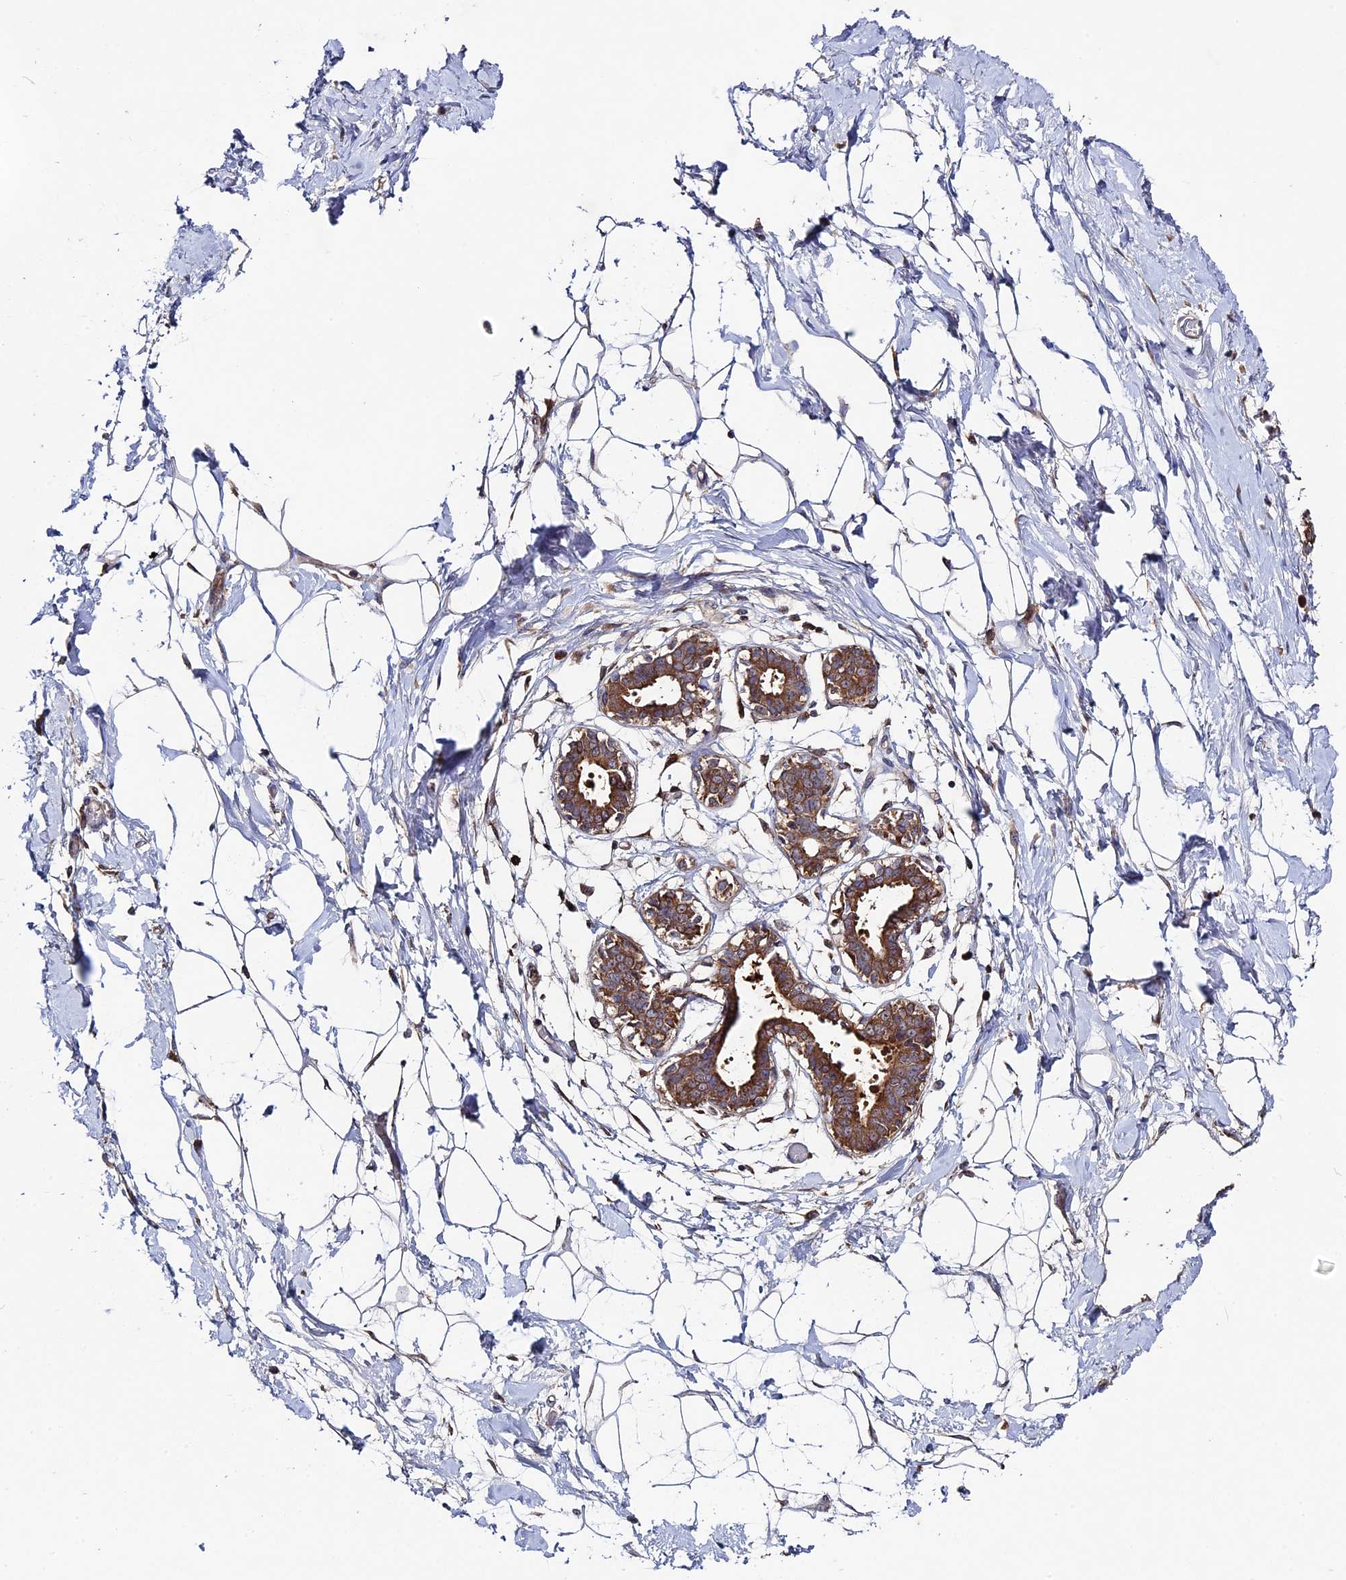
{"staining": {"intensity": "moderate", "quantity": "25%-75%", "location": "cytoplasmic/membranous"}, "tissue": "breast", "cell_type": "Adipocytes", "image_type": "normal", "snomed": [{"axis": "morphology", "description": "Normal tissue, NOS"}, {"axis": "topography", "description": "Breast"}], "caption": "Immunohistochemical staining of normal breast shows moderate cytoplasmic/membranous protein staining in approximately 25%-75% of adipocytes.", "gene": "RAB15", "patient": {"sex": "female", "age": 27}}